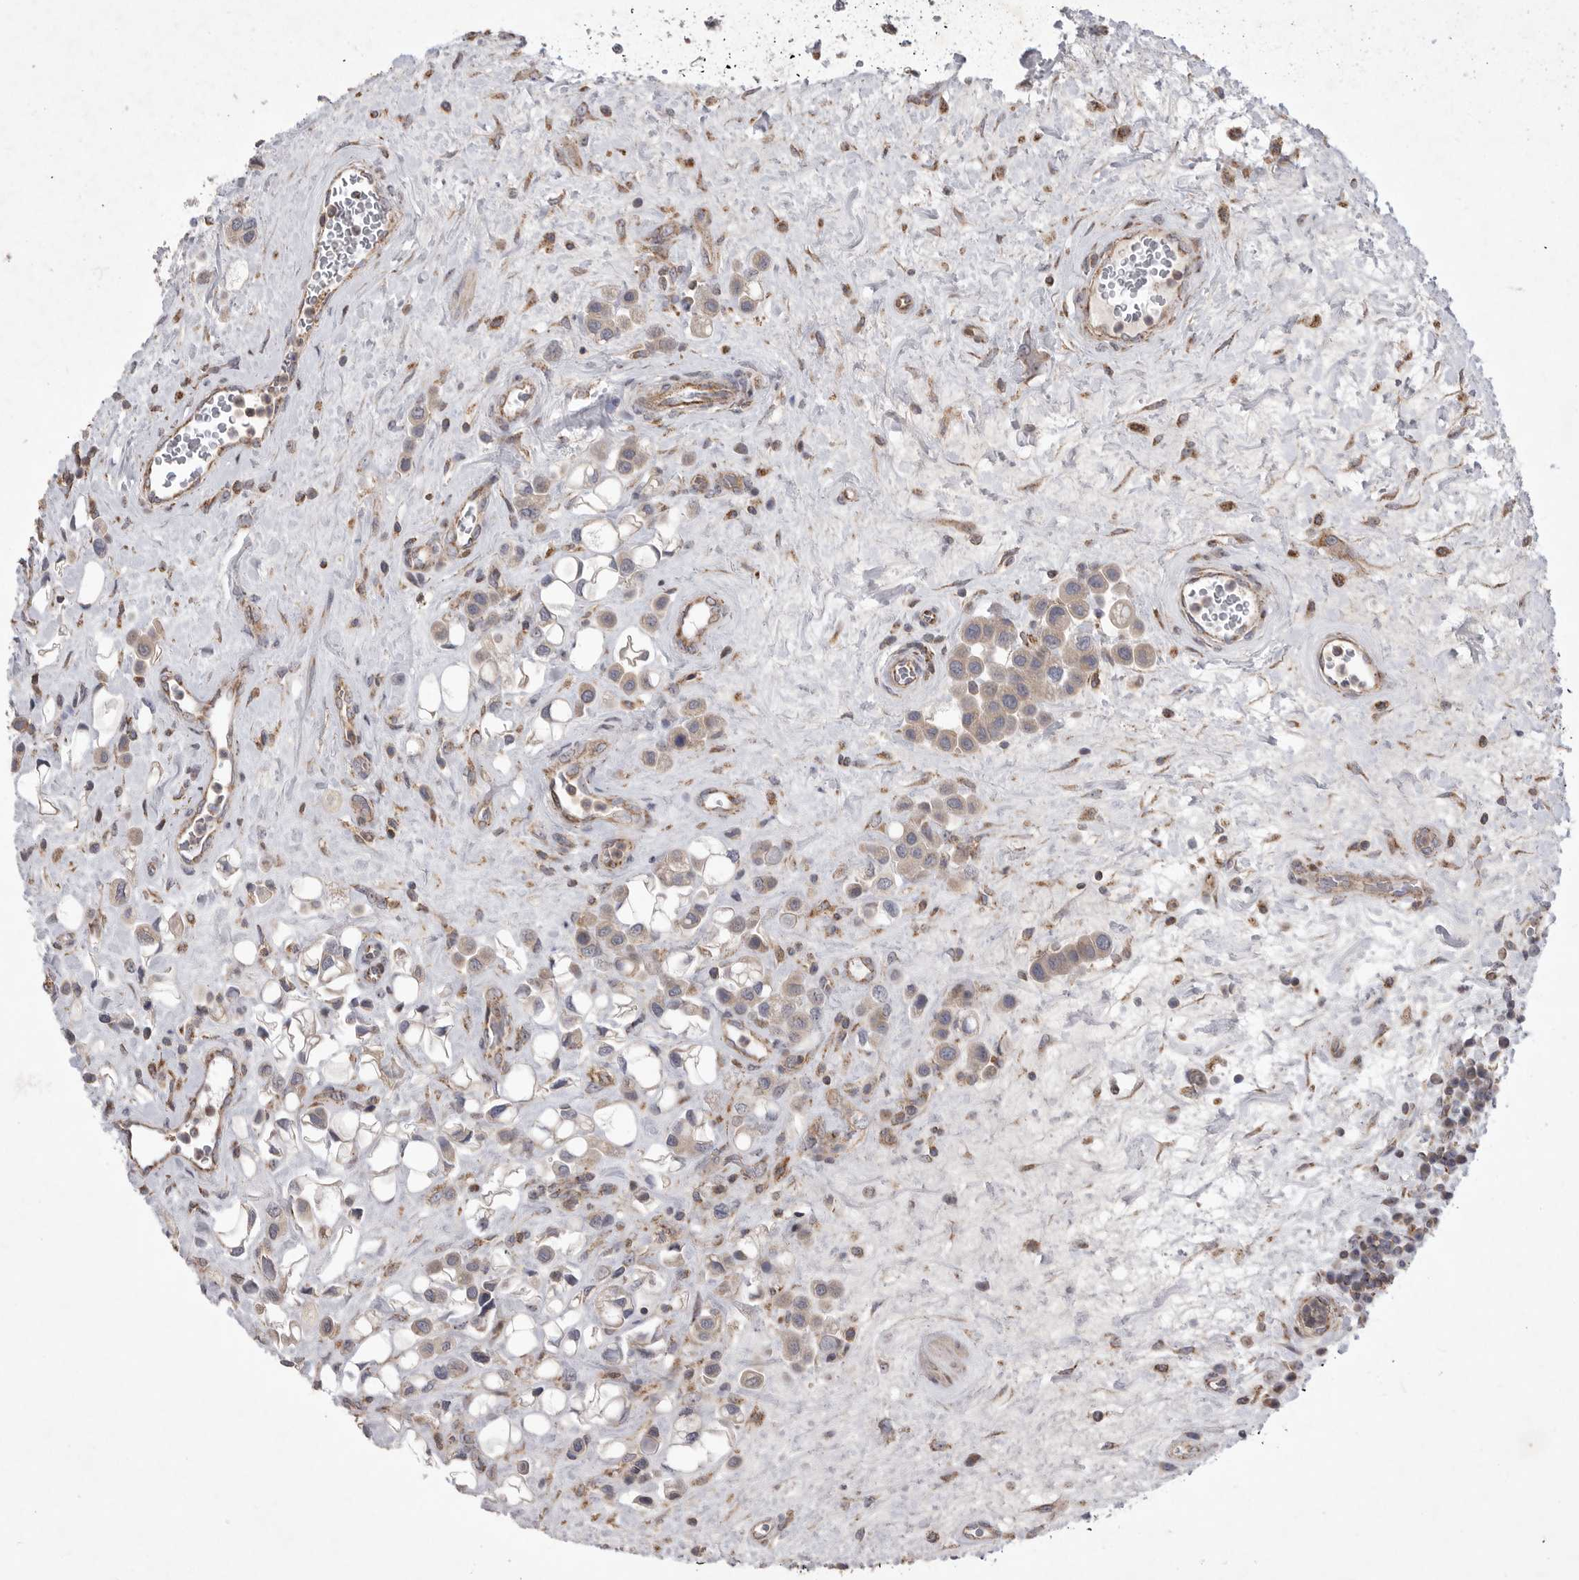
{"staining": {"intensity": "weak", "quantity": "25%-75%", "location": "cytoplasmic/membranous"}, "tissue": "urothelial cancer", "cell_type": "Tumor cells", "image_type": "cancer", "snomed": [{"axis": "morphology", "description": "Urothelial carcinoma, High grade"}, {"axis": "topography", "description": "Urinary bladder"}], "caption": "Immunohistochemistry micrograph of neoplastic tissue: human high-grade urothelial carcinoma stained using IHC demonstrates low levels of weak protein expression localized specifically in the cytoplasmic/membranous of tumor cells, appearing as a cytoplasmic/membranous brown color.", "gene": "MPZL1", "patient": {"sex": "male", "age": 50}}